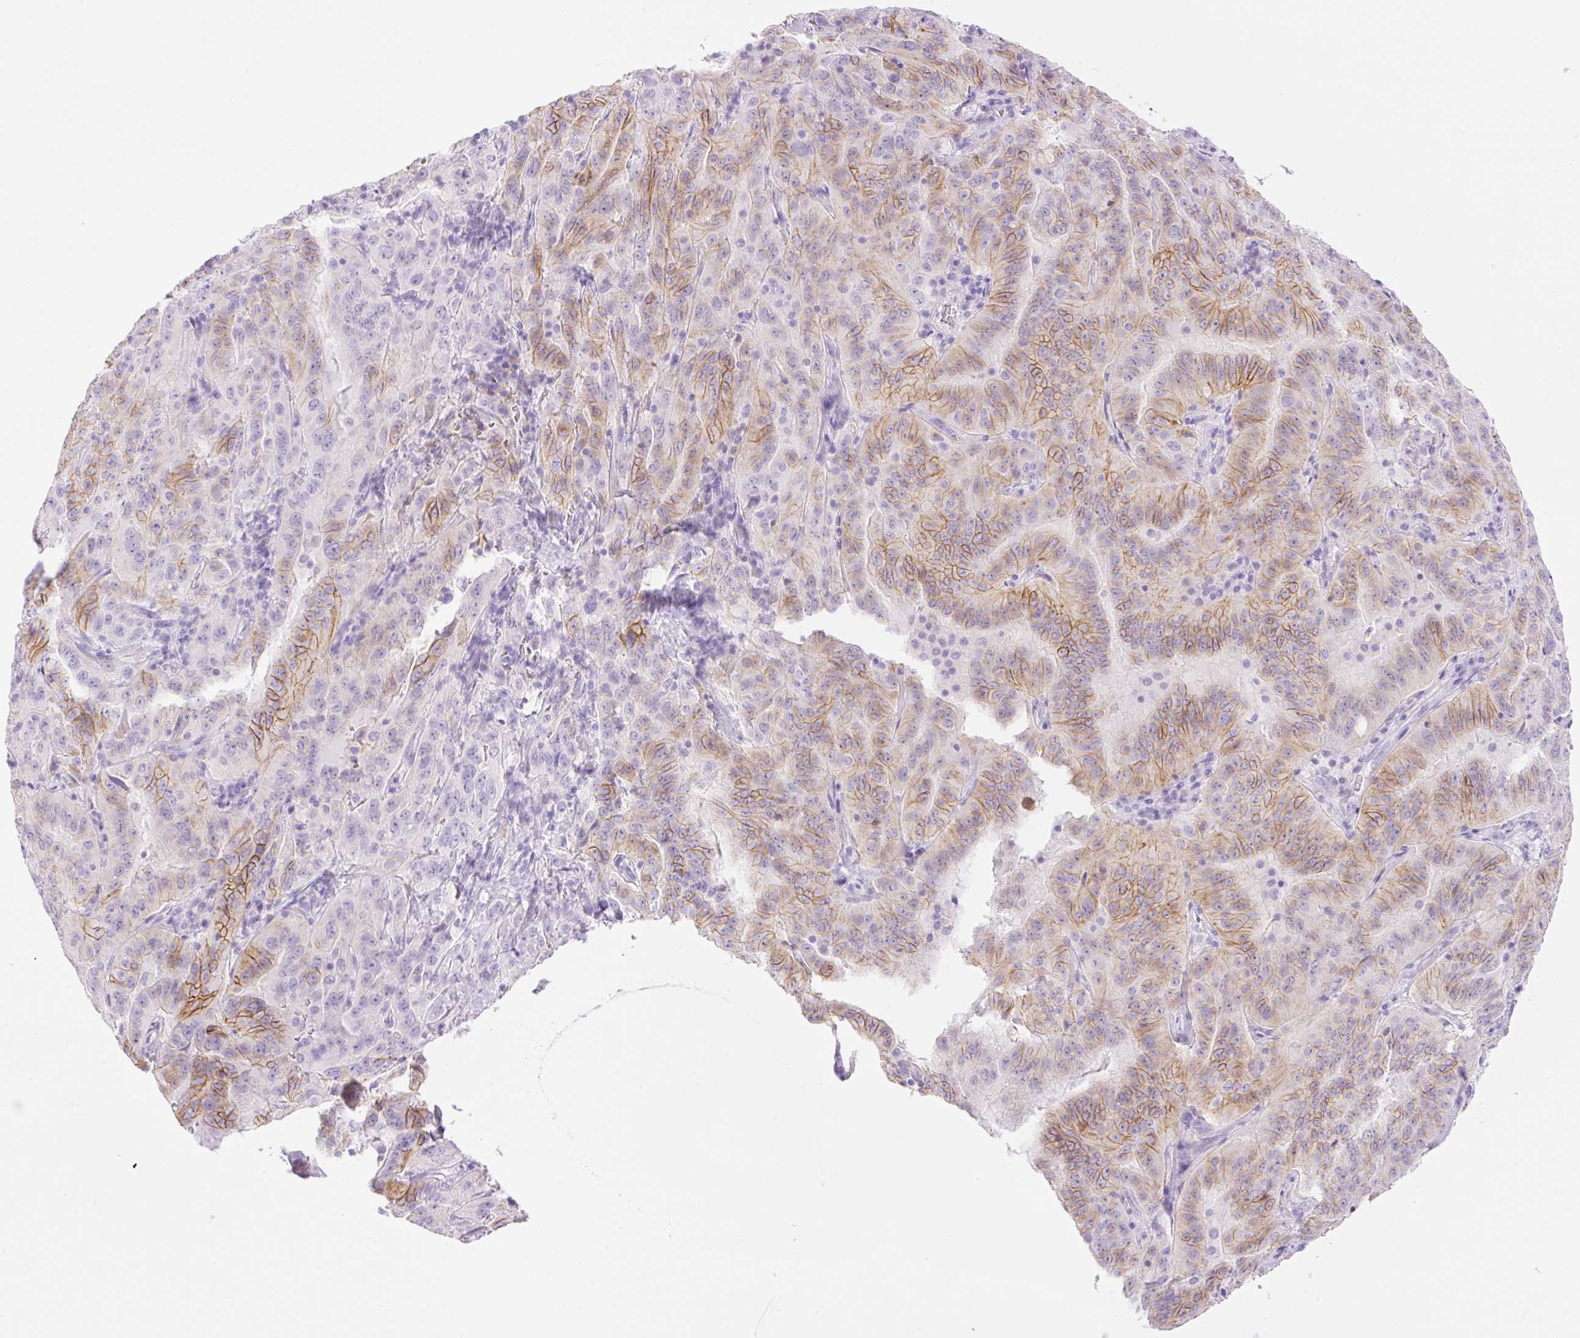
{"staining": {"intensity": "moderate", "quantity": "25%-75%", "location": "cytoplasmic/membranous"}, "tissue": "pancreatic cancer", "cell_type": "Tumor cells", "image_type": "cancer", "snomed": [{"axis": "morphology", "description": "Adenocarcinoma, NOS"}, {"axis": "topography", "description": "Pancreas"}], "caption": "Human adenocarcinoma (pancreatic) stained with a brown dye displays moderate cytoplasmic/membranous positive expression in about 25%-75% of tumor cells.", "gene": "PALM3", "patient": {"sex": "male", "age": 63}}